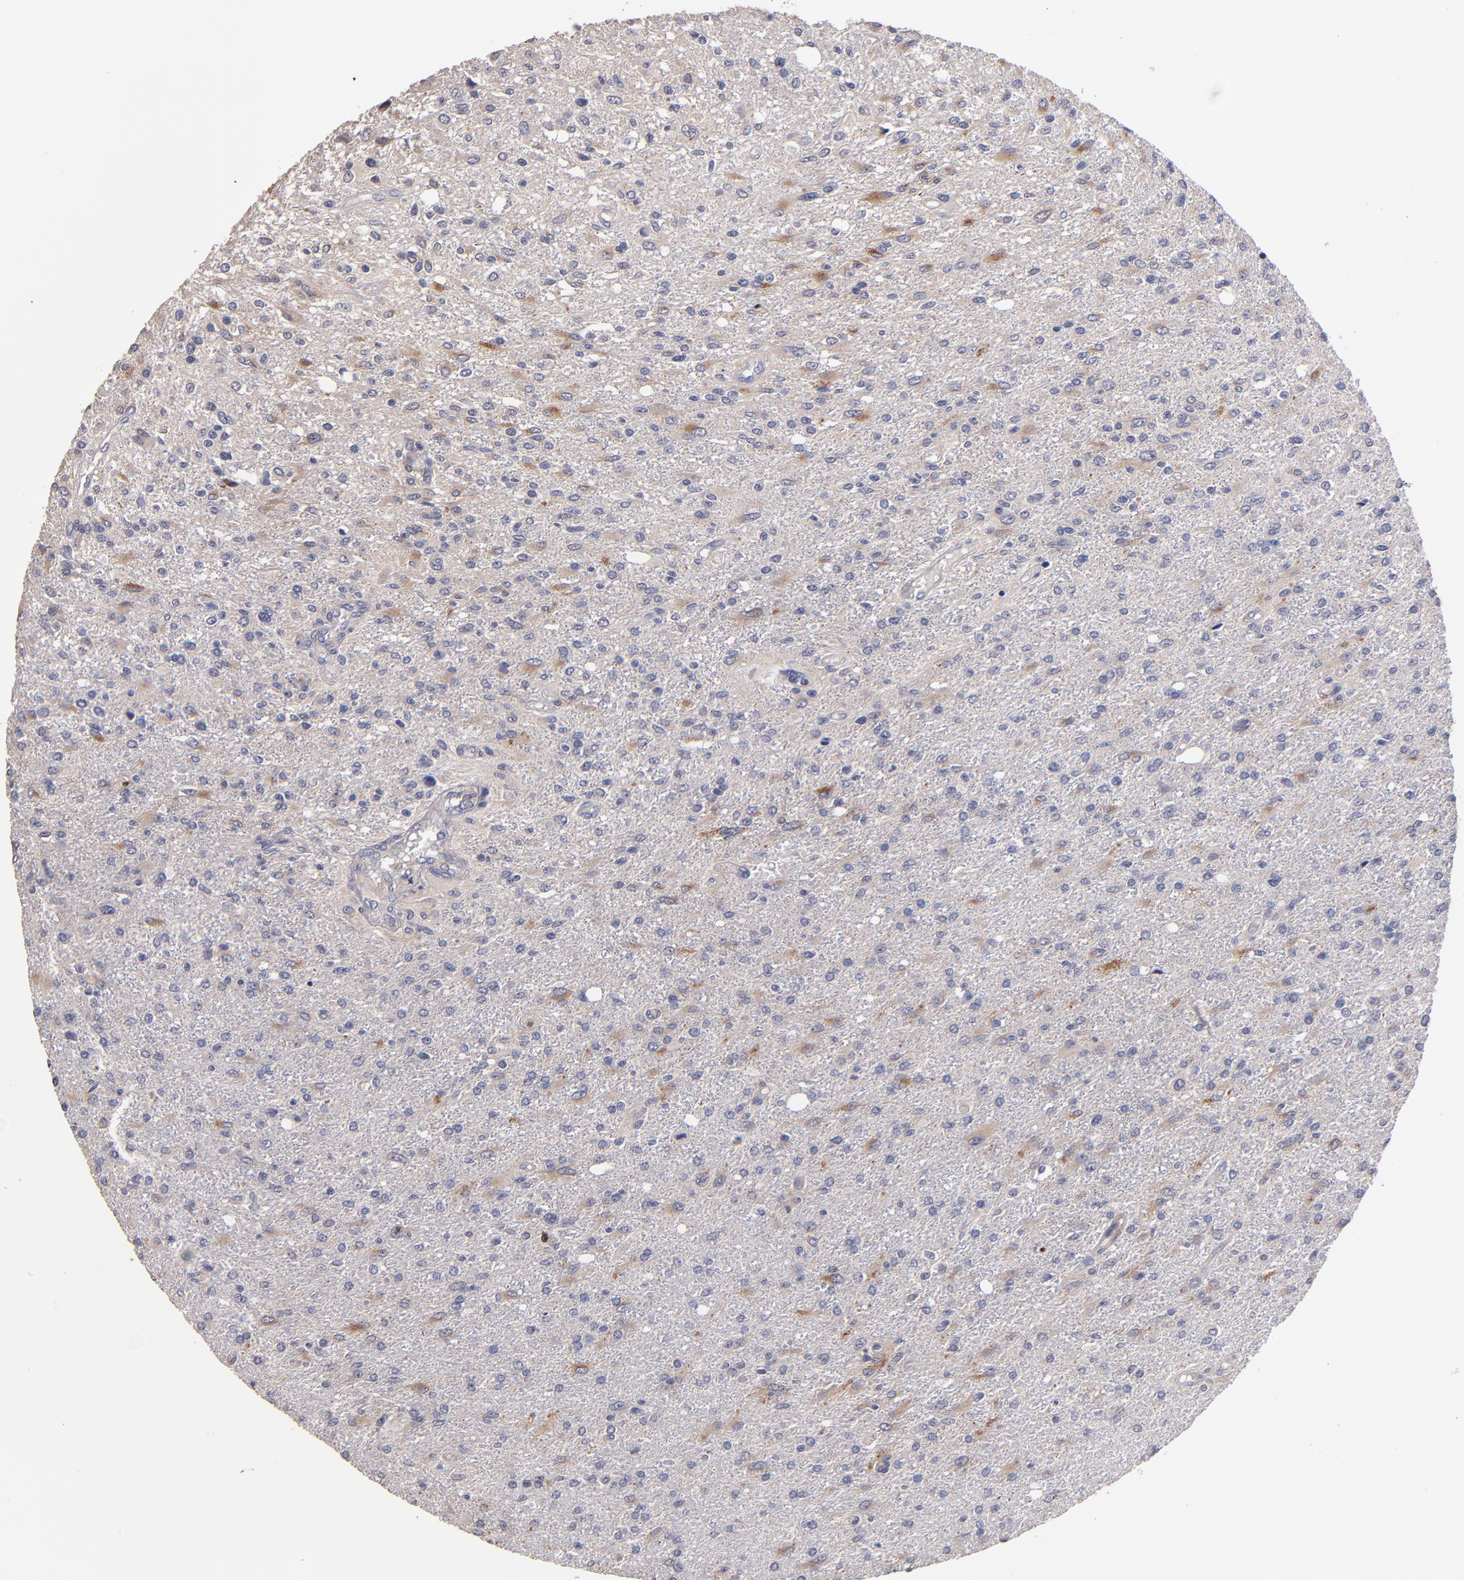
{"staining": {"intensity": "weak", "quantity": "25%-75%", "location": "cytoplasmic/membranous"}, "tissue": "glioma", "cell_type": "Tumor cells", "image_type": "cancer", "snomed": [{"axis": "morphology", "description": "Glioma, malignant, High grade"}, {"axis": "topography", "description": "Cerebral cortex"}], "caption": "Immunohistochemical staining of malignant glioma (high-grade) shows low levels of weak cytoplasmic/membranous protein expression in about 25%-75% of tumor cells.", "gene": "TTLL12", "patient": {"sex": "male", "age": 76}}